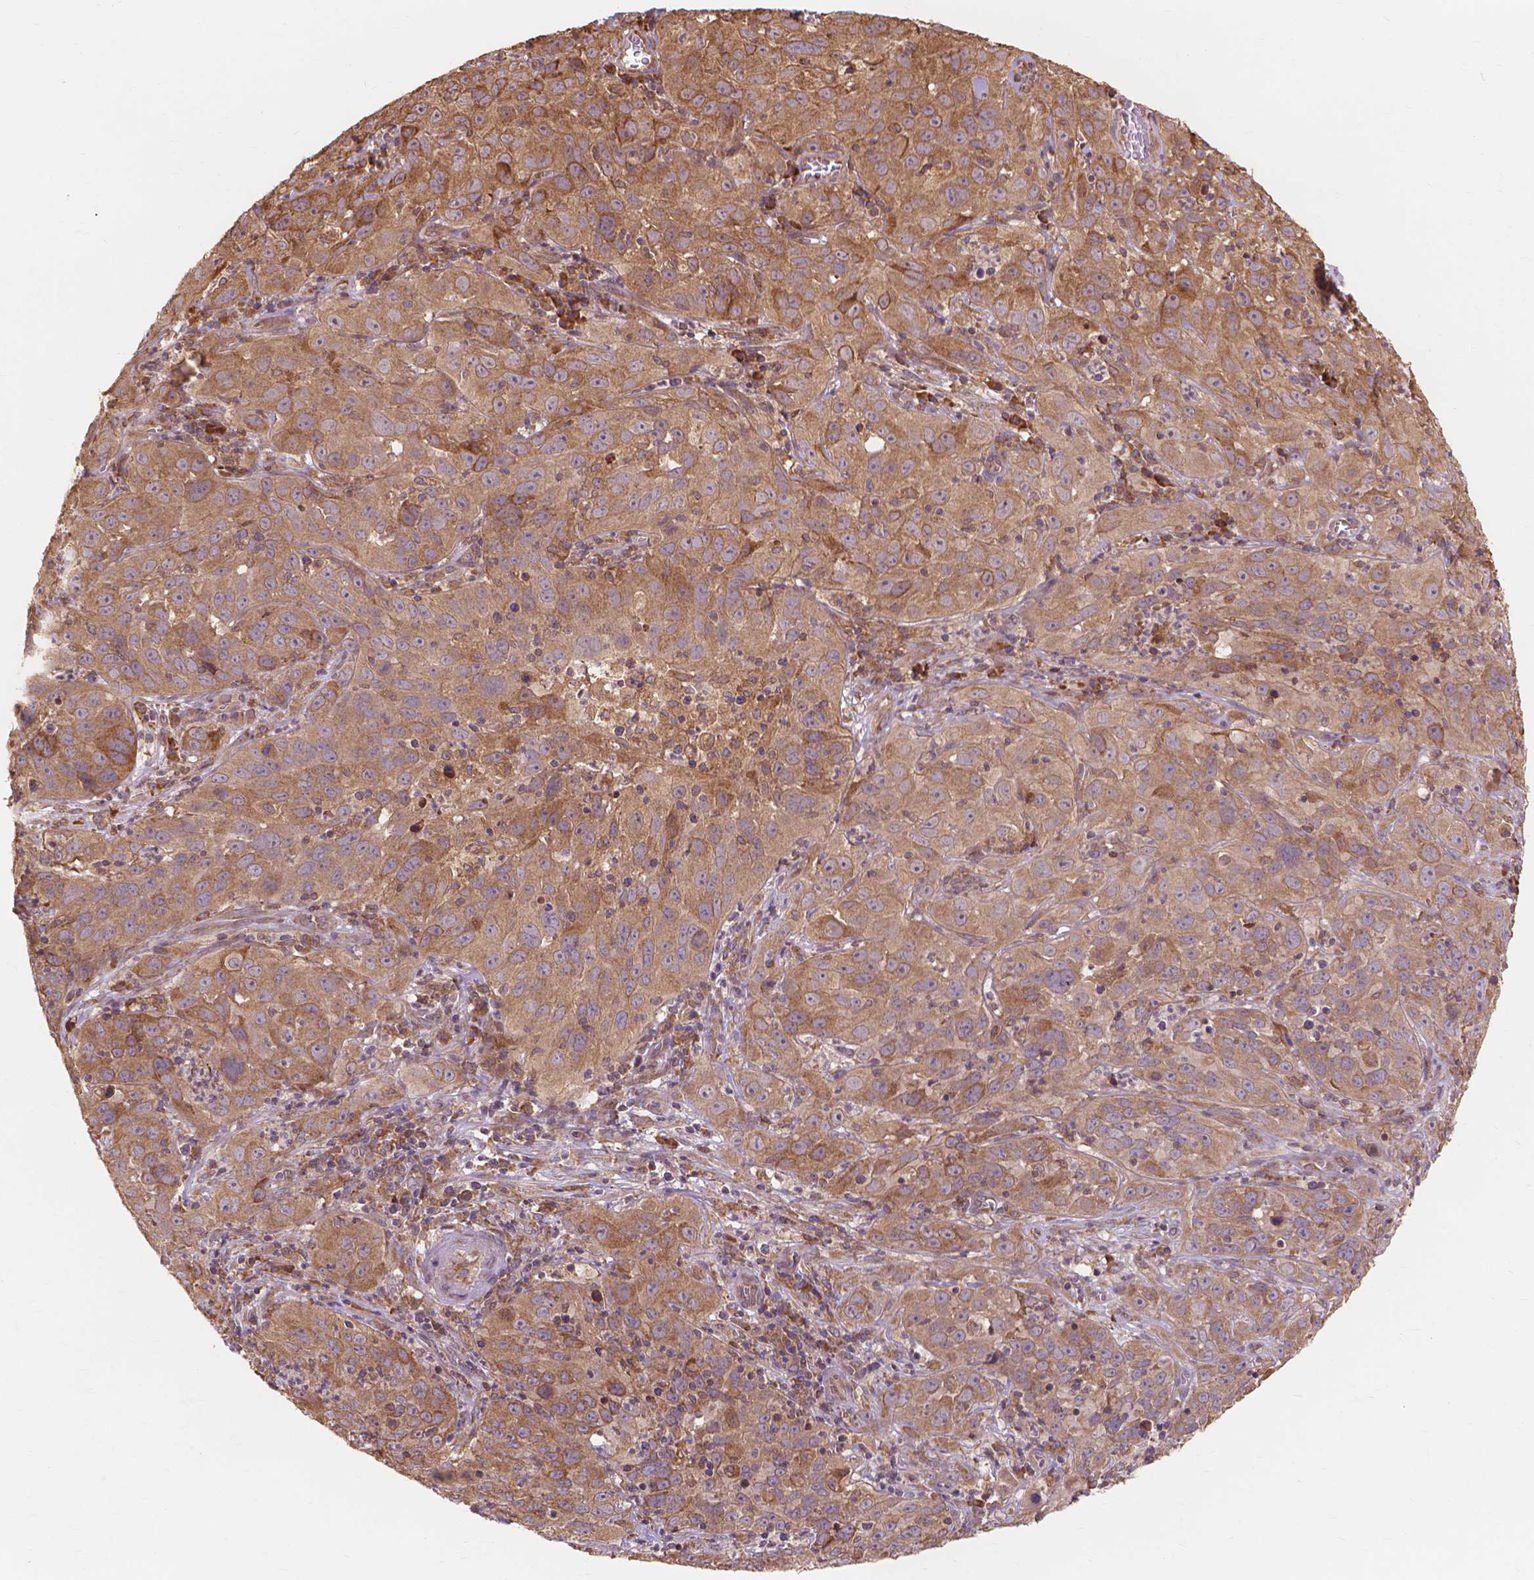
{"staining": {"intensity": "moderate", "quantity": ">75%", "location": "cytoplasmic/membranous"}, "tissue": "cervical cancer", "cell_type": "Tumor cells", "image_type": "cancer", "snomed": [{"axis": "morphology", "description": "Squamous cell carcinoma, NOS"}, {"axis": "topography", "description": "Cervix"}], "caption": "This image shows IHC staining of squamous cell carcinoma (cervical), with medium moderate cytoplasmic/membranous staining in approximately >75% of tumor cells.", "gene": "TAB2", "patient": {"sex": "female", "age": 32}}